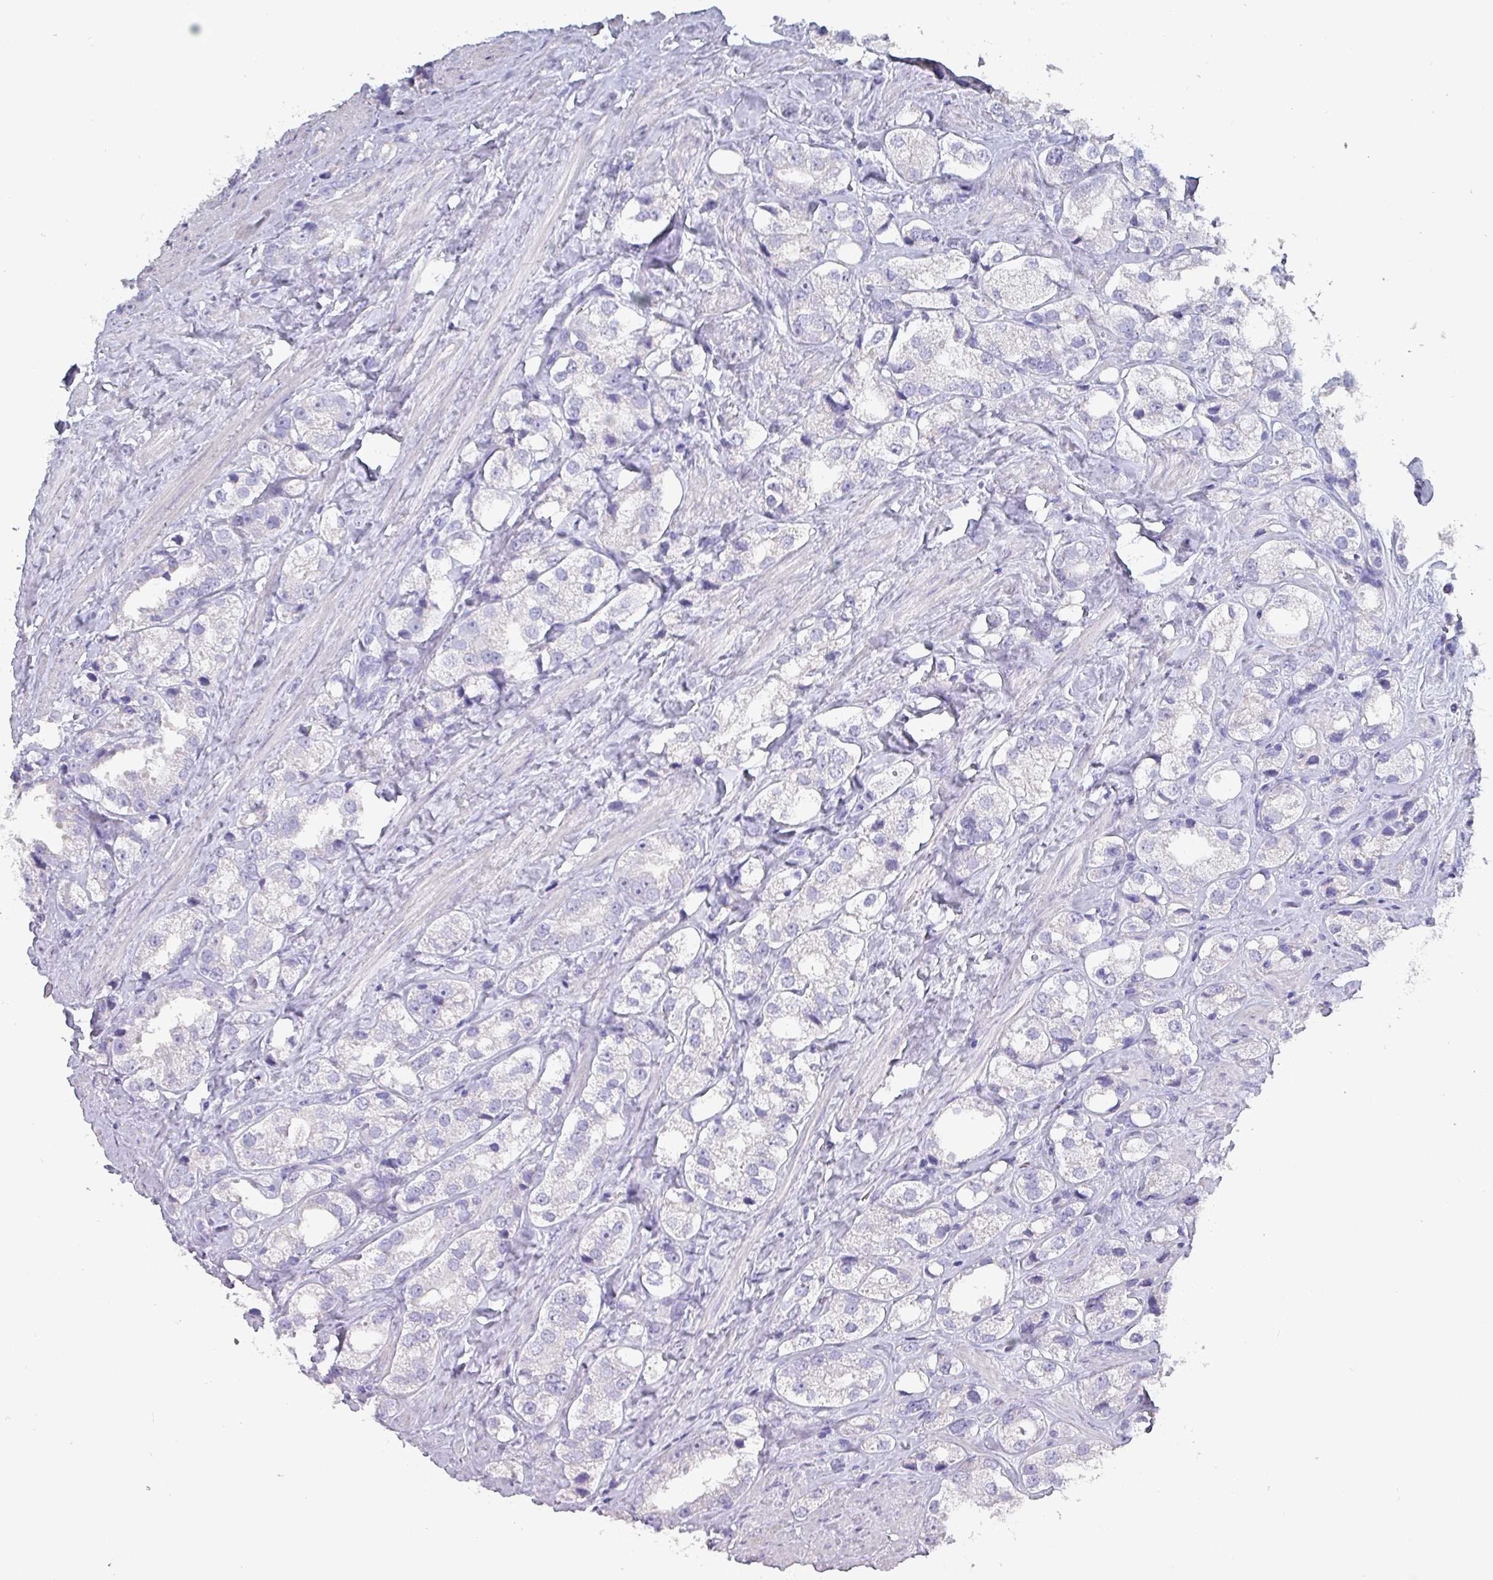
{"staining": {"intensity": "negative", "quantity": "none", "location": "none"}, "tissue": "prostate cancer", "cell_type": "Tumor cells", "image_type": "cancer", "snomed": [{"axis": "morphology", "description": "Adenocarcinoma, NOS"}, {"axis": "topography", "description": "Prostate"}], "caption": "A high-resolution micrograph shows immunohistochemistry (IHC) staining of adenocarcinoma (prostate), which reveals no significant expression in tumor cells.", "gene": "INS-IGF2", "patient": {"sex": "male", "age": 79}}